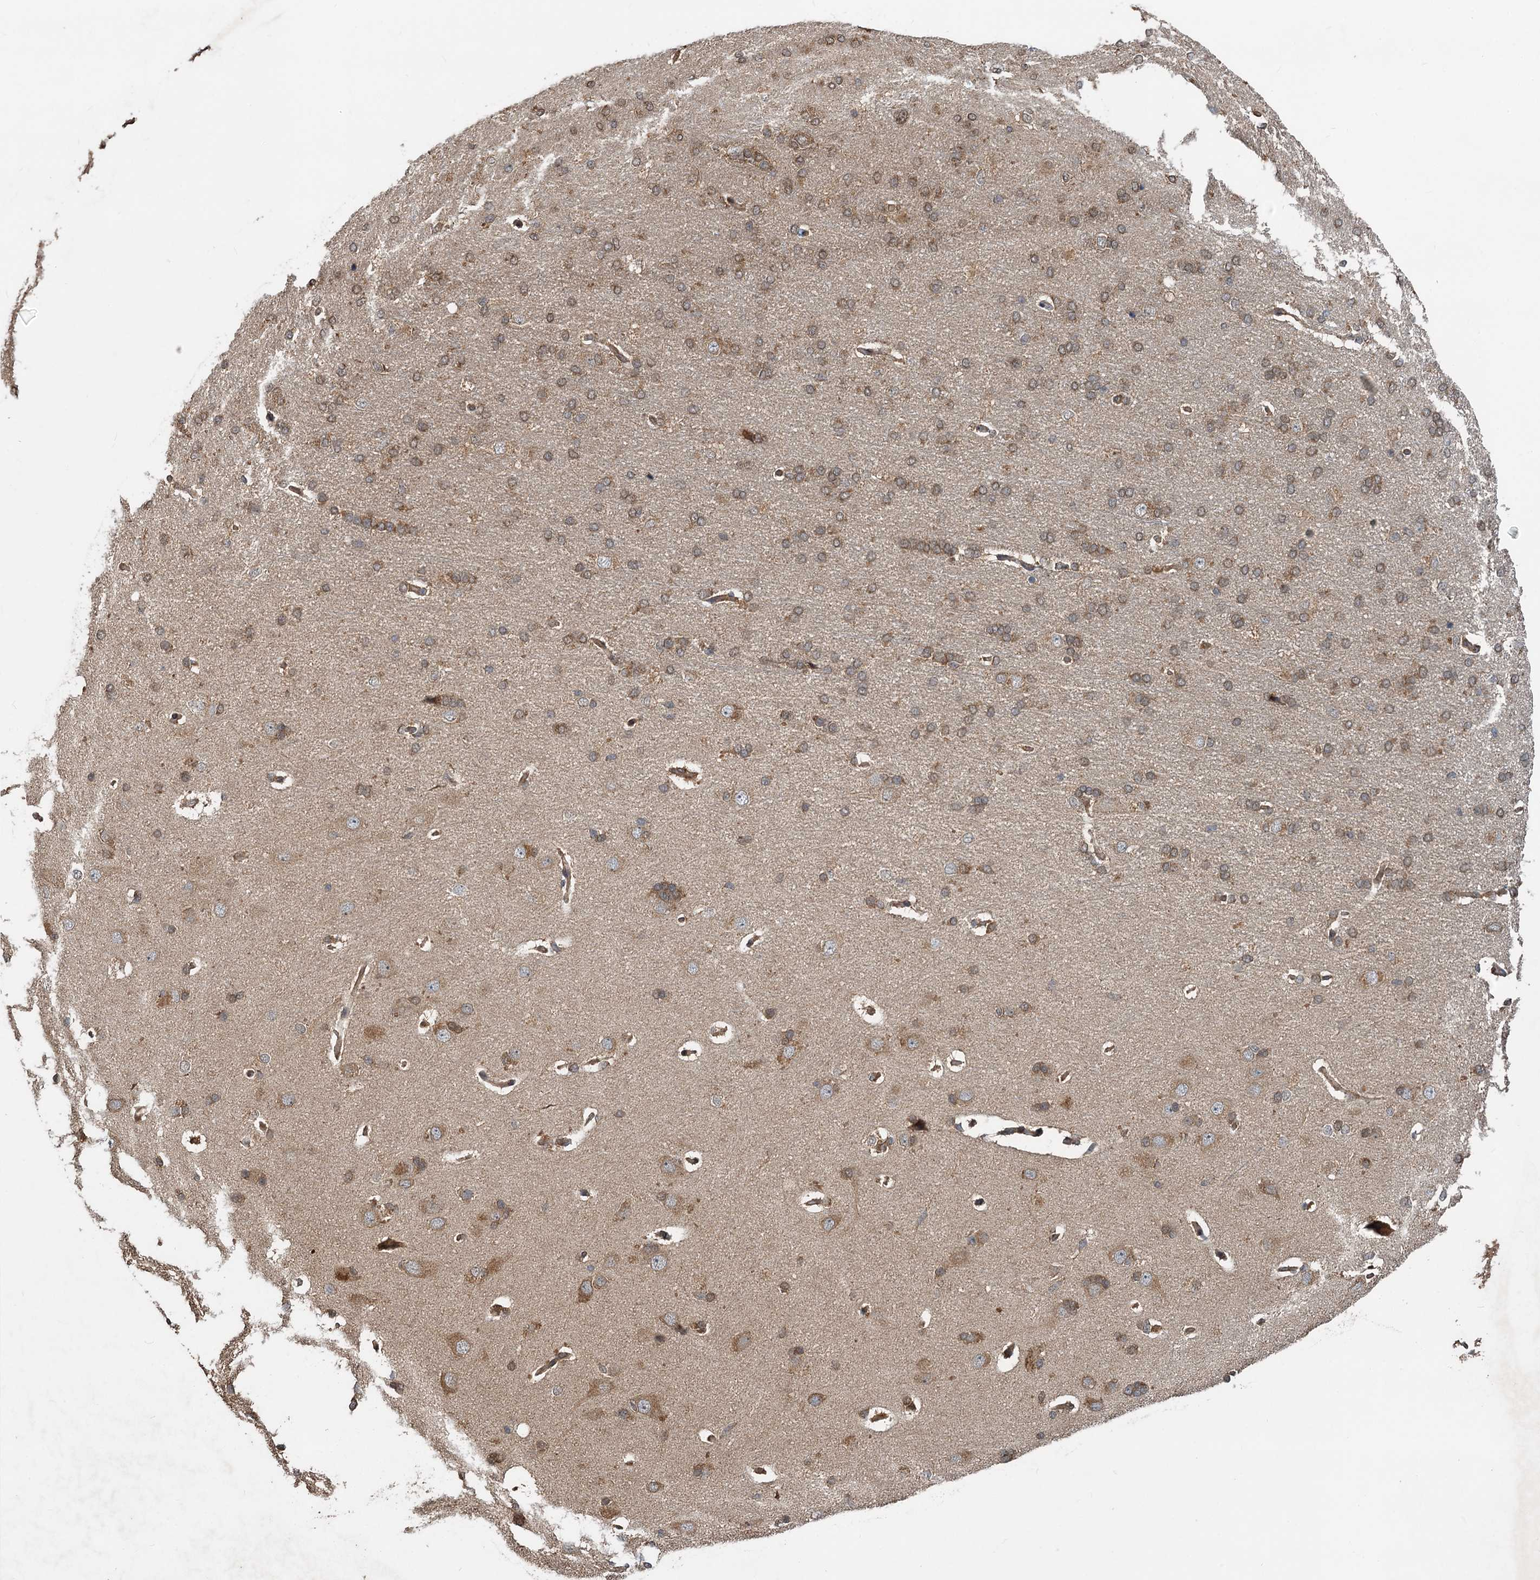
{"staining": {"intensity": "moderate", "quantity": "25%-75%", "location": "cytoplasmic/membranous"}, "tissue": "cerebral cortex", "cell_type": "Endothelial cells", "image_type": "normal", "snomed": [{"axis": "morphology", "description": "Normal tissue, NOS"}, {"axis": "topography", "description": "Cerebral cortex"}], "caption": "Unremarkable cerebral cortex was stained to show a protein in brown. There is medium levels of moderate cytoplasmic/membranous staining in approximately 25%-75% of endothelial cells. The protein of interest is stained brown, and the nuclei are stained in blue (DAB IHC with brightfield microscopy, high magnification).", "gene": "HYI", "patient": {"sex": "male", "age": 62}}